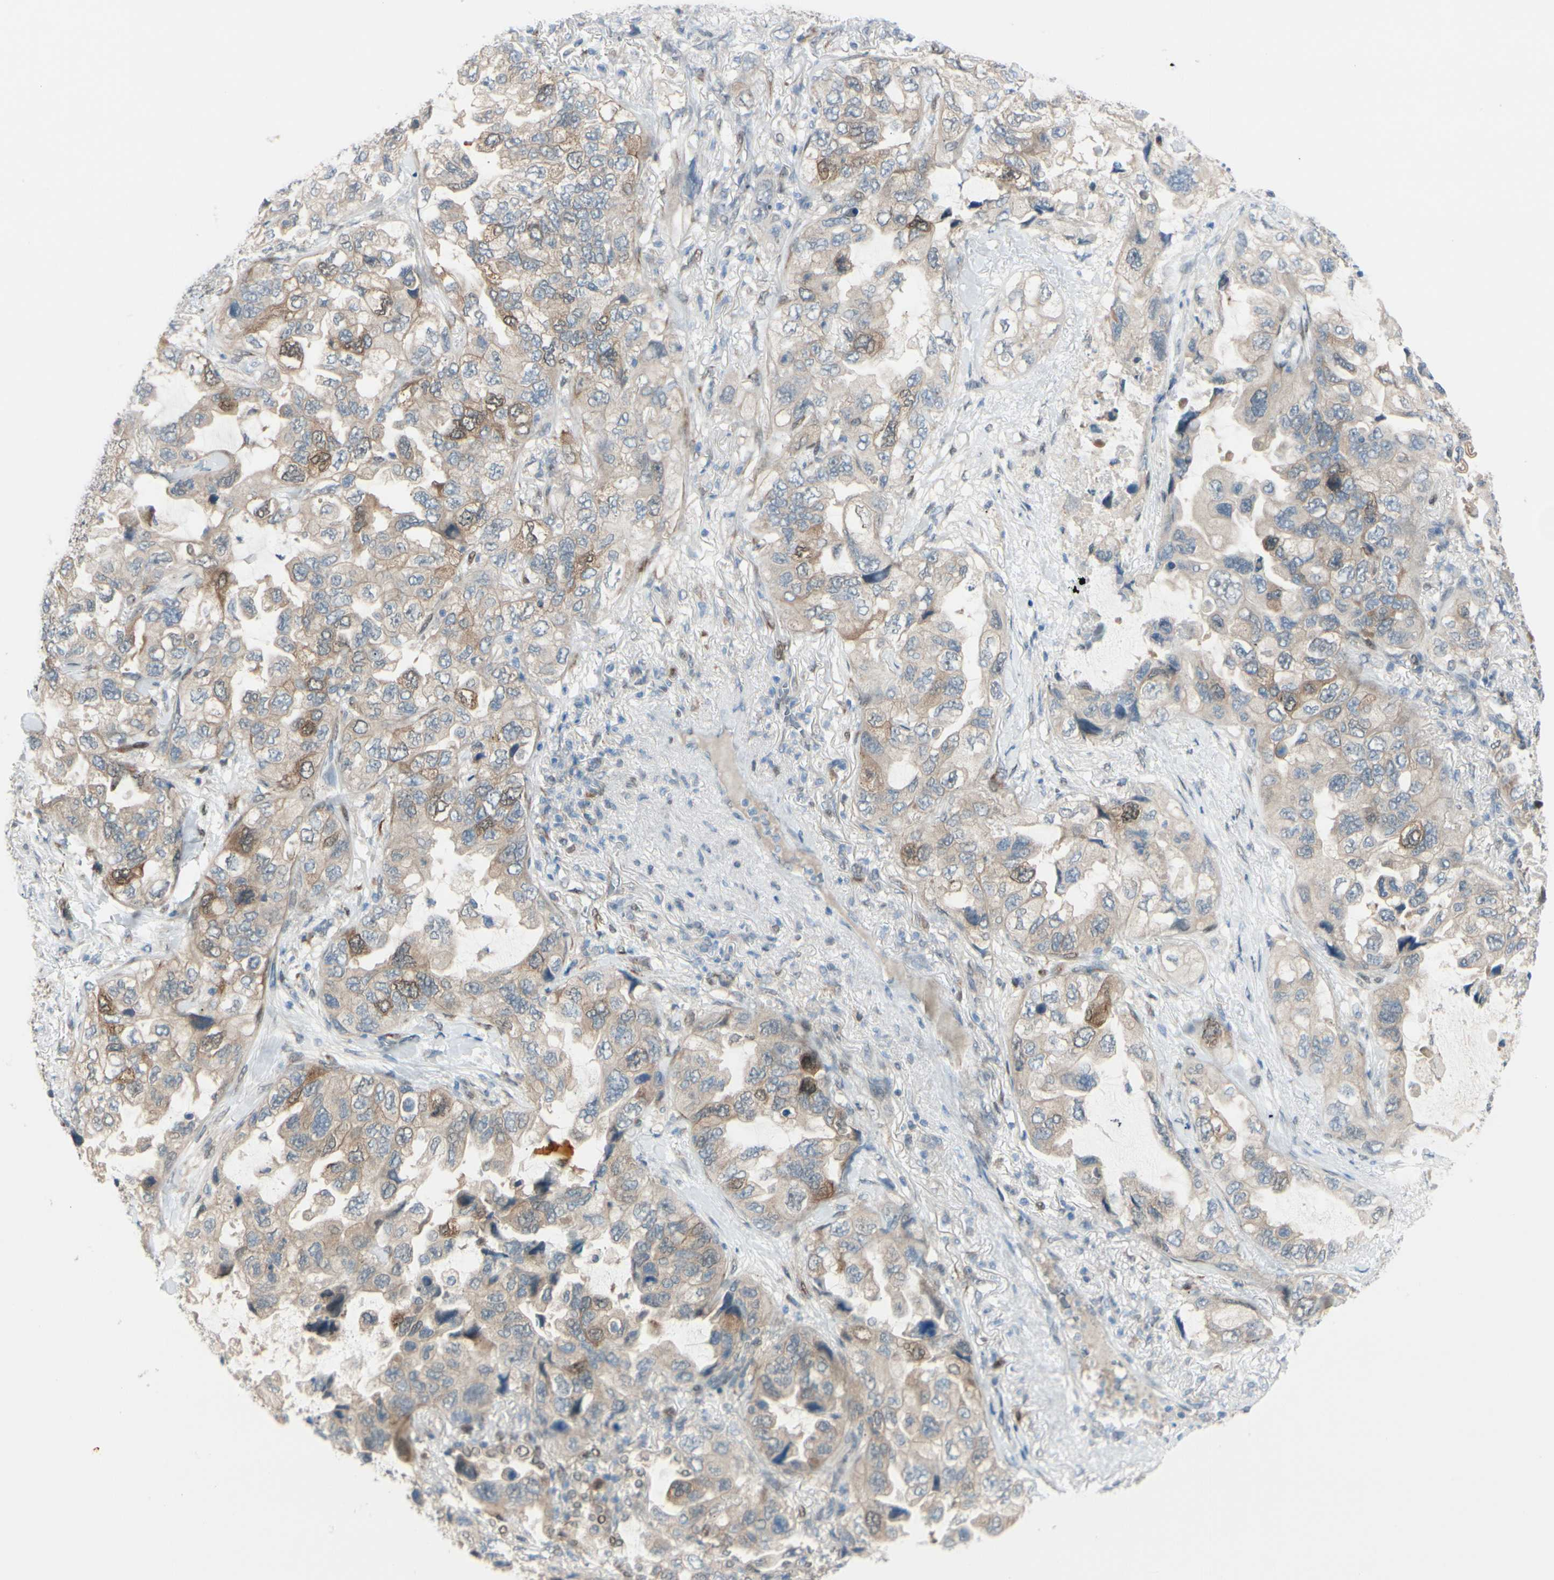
{"staining": {"intensity": "moderate", "quantity": "<25%", "location": "cytoplasmic/membranous"}, "tissue": "lung cancer", "cell_type": "Tumor cells", "image_type": "cancer", "snomed": [{"axis": "morphology", "description": "Squamous cell carcinoma, NOS"}, {"axis": "topography", "description": "Lung"}], "caption": "Moderate cytoplasmic/membranous staining is identified in about <25% of tumor cells in squamous cell carcinoma (lung). The protein of interest is stained brown, and the nuclei are stained in blue (DAB IHC with brightfield microscopy, high magnification).", "gene": "PTTG1", "patient": {"sex": "female", "age": 73}}